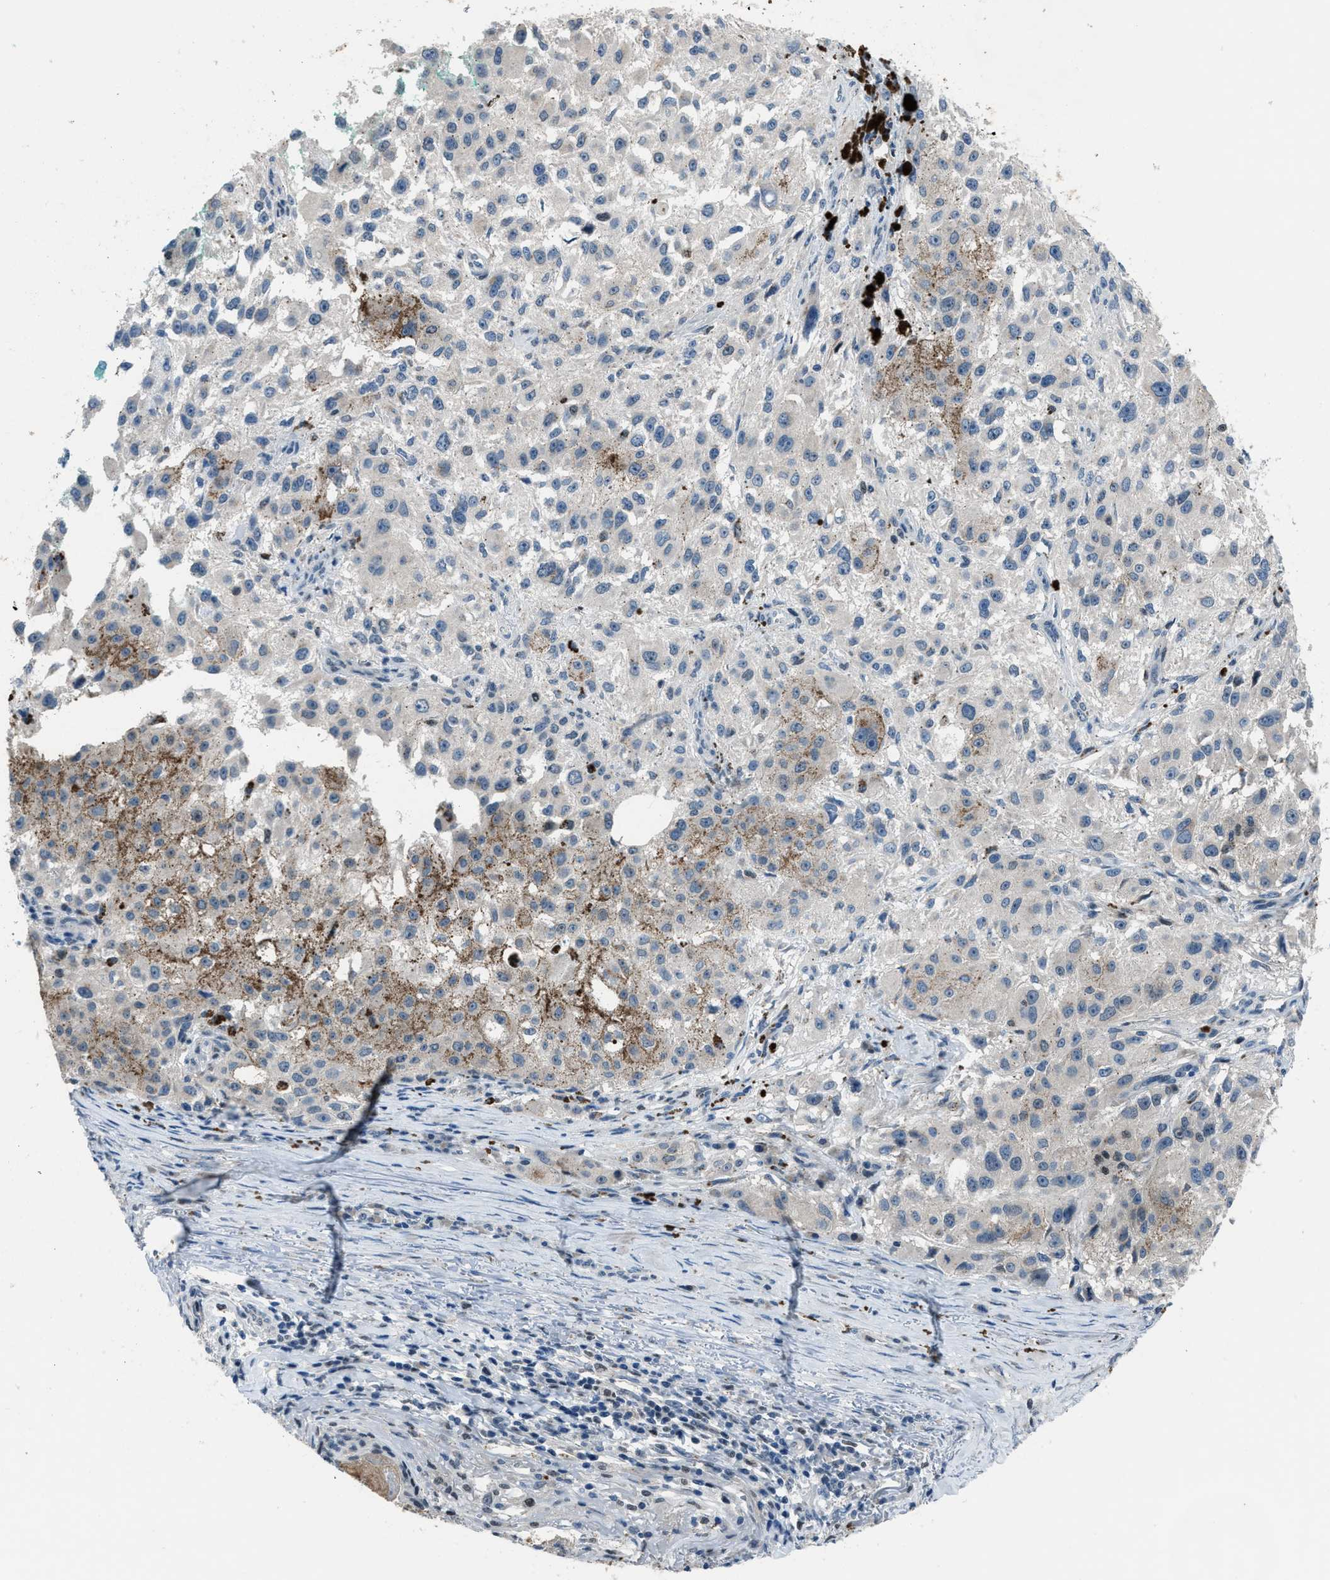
{"staining": {"intensity": "negative", "quantity": "none", "location": "none"}, "tissue": "melanoma", "cell_type": "Tumor cells", "image_type": "cancer", "snomed": [{"axis": "morphology", "description": "Necrosis, NOS"}, {"axis": "morphology", "description": "Malignant melanoma, NOS"}, {"axis": "topography", "description": "Skin"}], "caption": "The photomicrograph shows no staining of tumor cells in melanoma. Nuclei are stained in blue.", "gene": "DUSP19", "patient": {"sex": "female", "age": 87}}